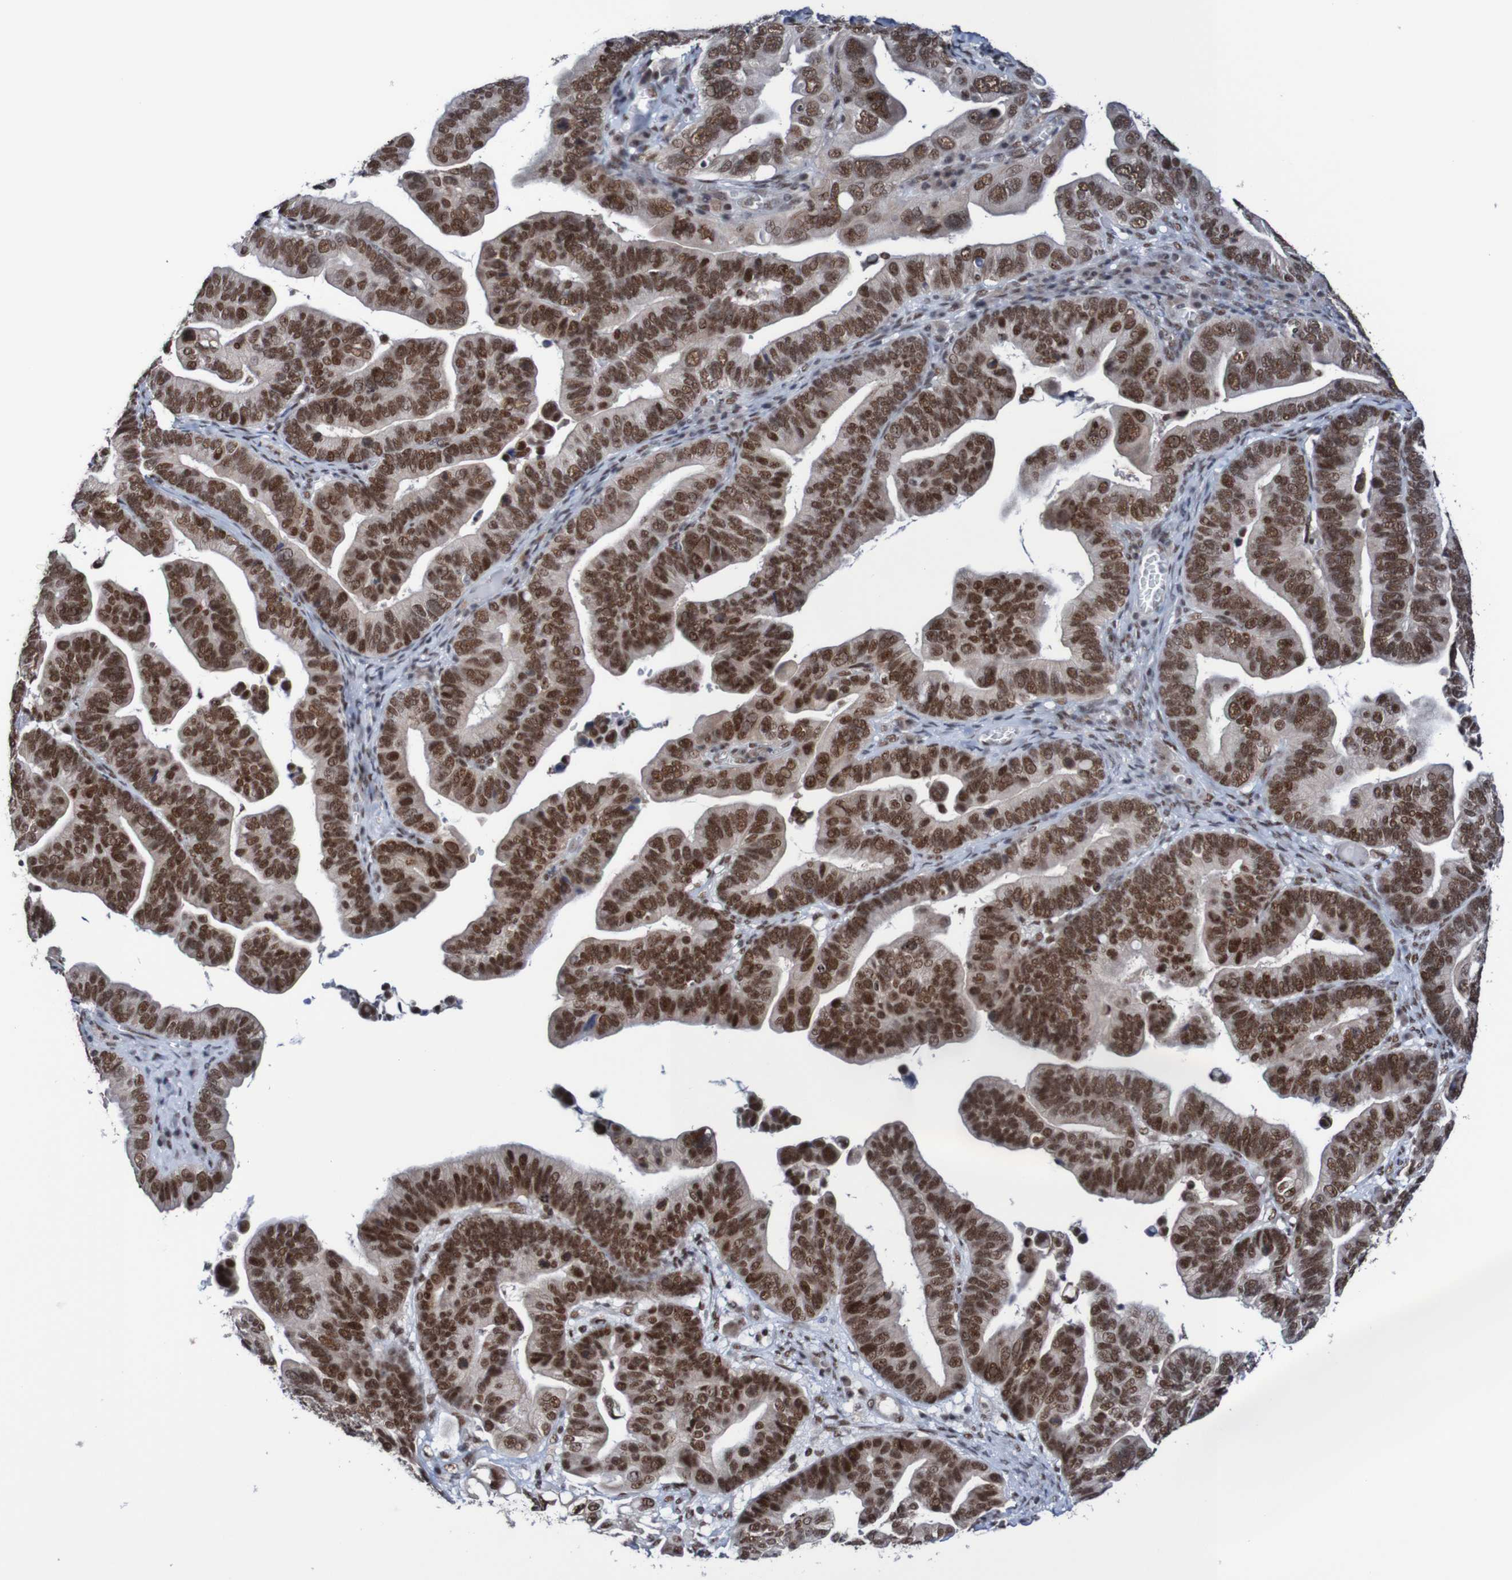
{"staining": {"intensity": "strong", "quantity": ">75%", "location": "nuclear"}, "tissue": "ovarian cancer", "cell_type": "Tumor cells", "image_type": "cancer", "snomed": [{"axis": "morphology", "description": "Cystadenocarcinoma, serous, NOS"}, {"axis": "topography", "description": "Ovary"}], "caption": "Immunohistochemistry (IHC) photomicrograph of neoplastic tissue: serous cystadenocarcinoma (ovarian) stained using immunohistochemistry reveals high levels of strong protein expression localized specifically in the nuclear of tumor cells, appearing as a nuclear brown color.", "gene": "CDC5L", "patient": {"sex": "female", "age": 56}}